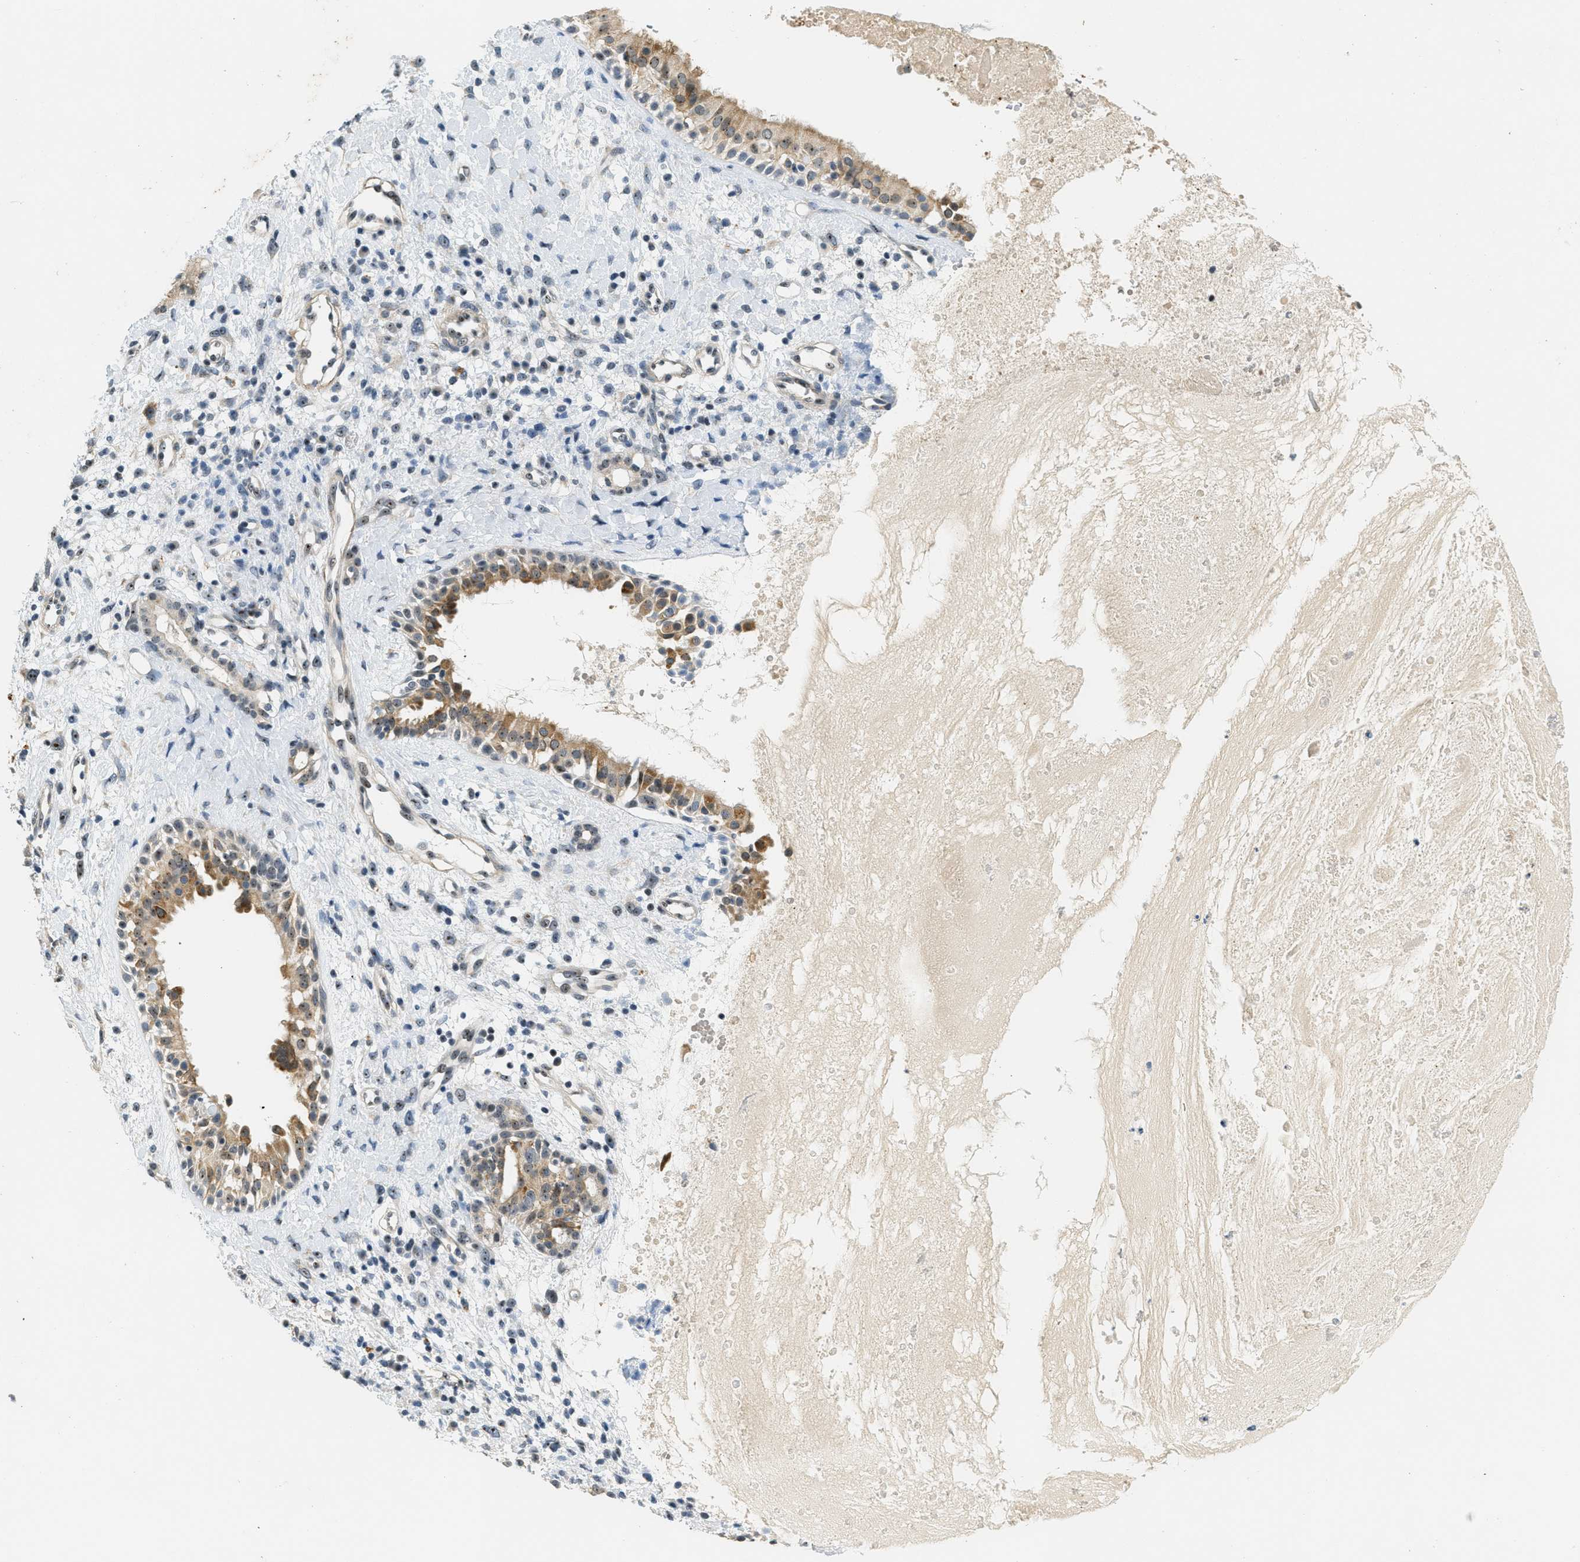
{"staining": {"intensity": "moderate", "quantity": ">75%", "location": "cytoplasmic/membranous"}, "tissue": "nasopharynx", "cell_type": "Respiratory epithelial cells", "image_type": "normal", "snomed": [{"axis": "morphology", "description": "Normal tissue, NOS"}, {"axis": "topography", "description": "Nasopharynx"}], "caption": "Brown immunohistochemical staining in benign nasopharynx displays moderate cytoplasmic/membranous expression in about >75% of respiratory epithelial cells. (brown staining indicates protein expression, while blue staining denotes nuclei).", "gene": "DDX47", "patient": {"sex": "male", "age": 22}}